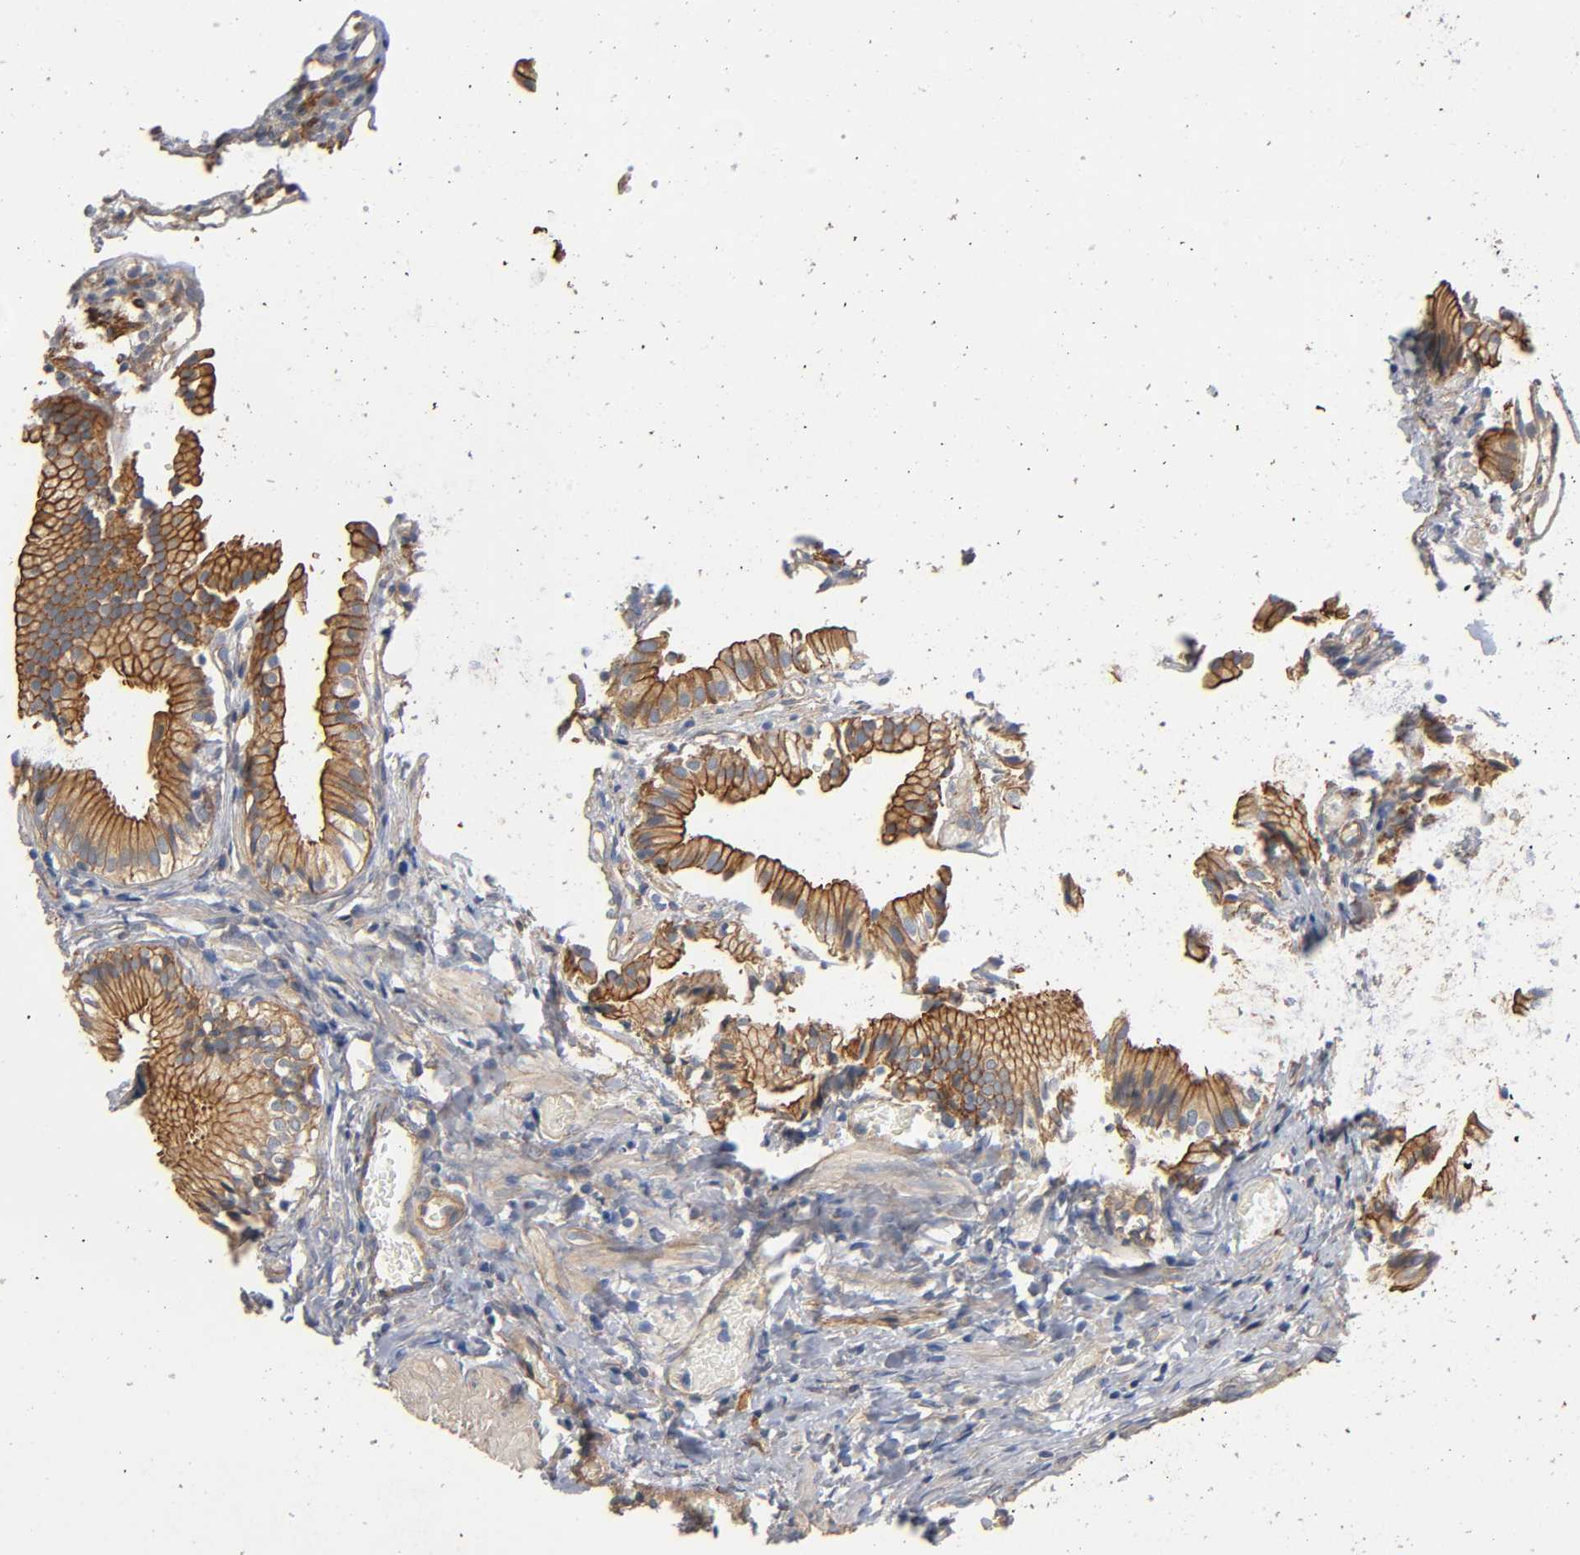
{"staining": {"intensity": "strong", "quantity": ">75%", "location": "cytoplasmic/membranous"}, "tissue": "gallbladder", "cell_type": "Glandular cells", "image_type": "normal", "snomed": [{"axis": "morphology", "description": "Normal tissue, NOS"}, {"axis": "topography", "description": "Gallbladder"}], "caption": "Protein expression analysis of benign human gallbladder reveals strong cytoplasmic/membranous expression in about >75% of glandular cells. (DAB IHC, brown staining for protein, blue staining for nuclei).", "gene": "MARS1", "patient": {"sex": "male", "age": 65}}